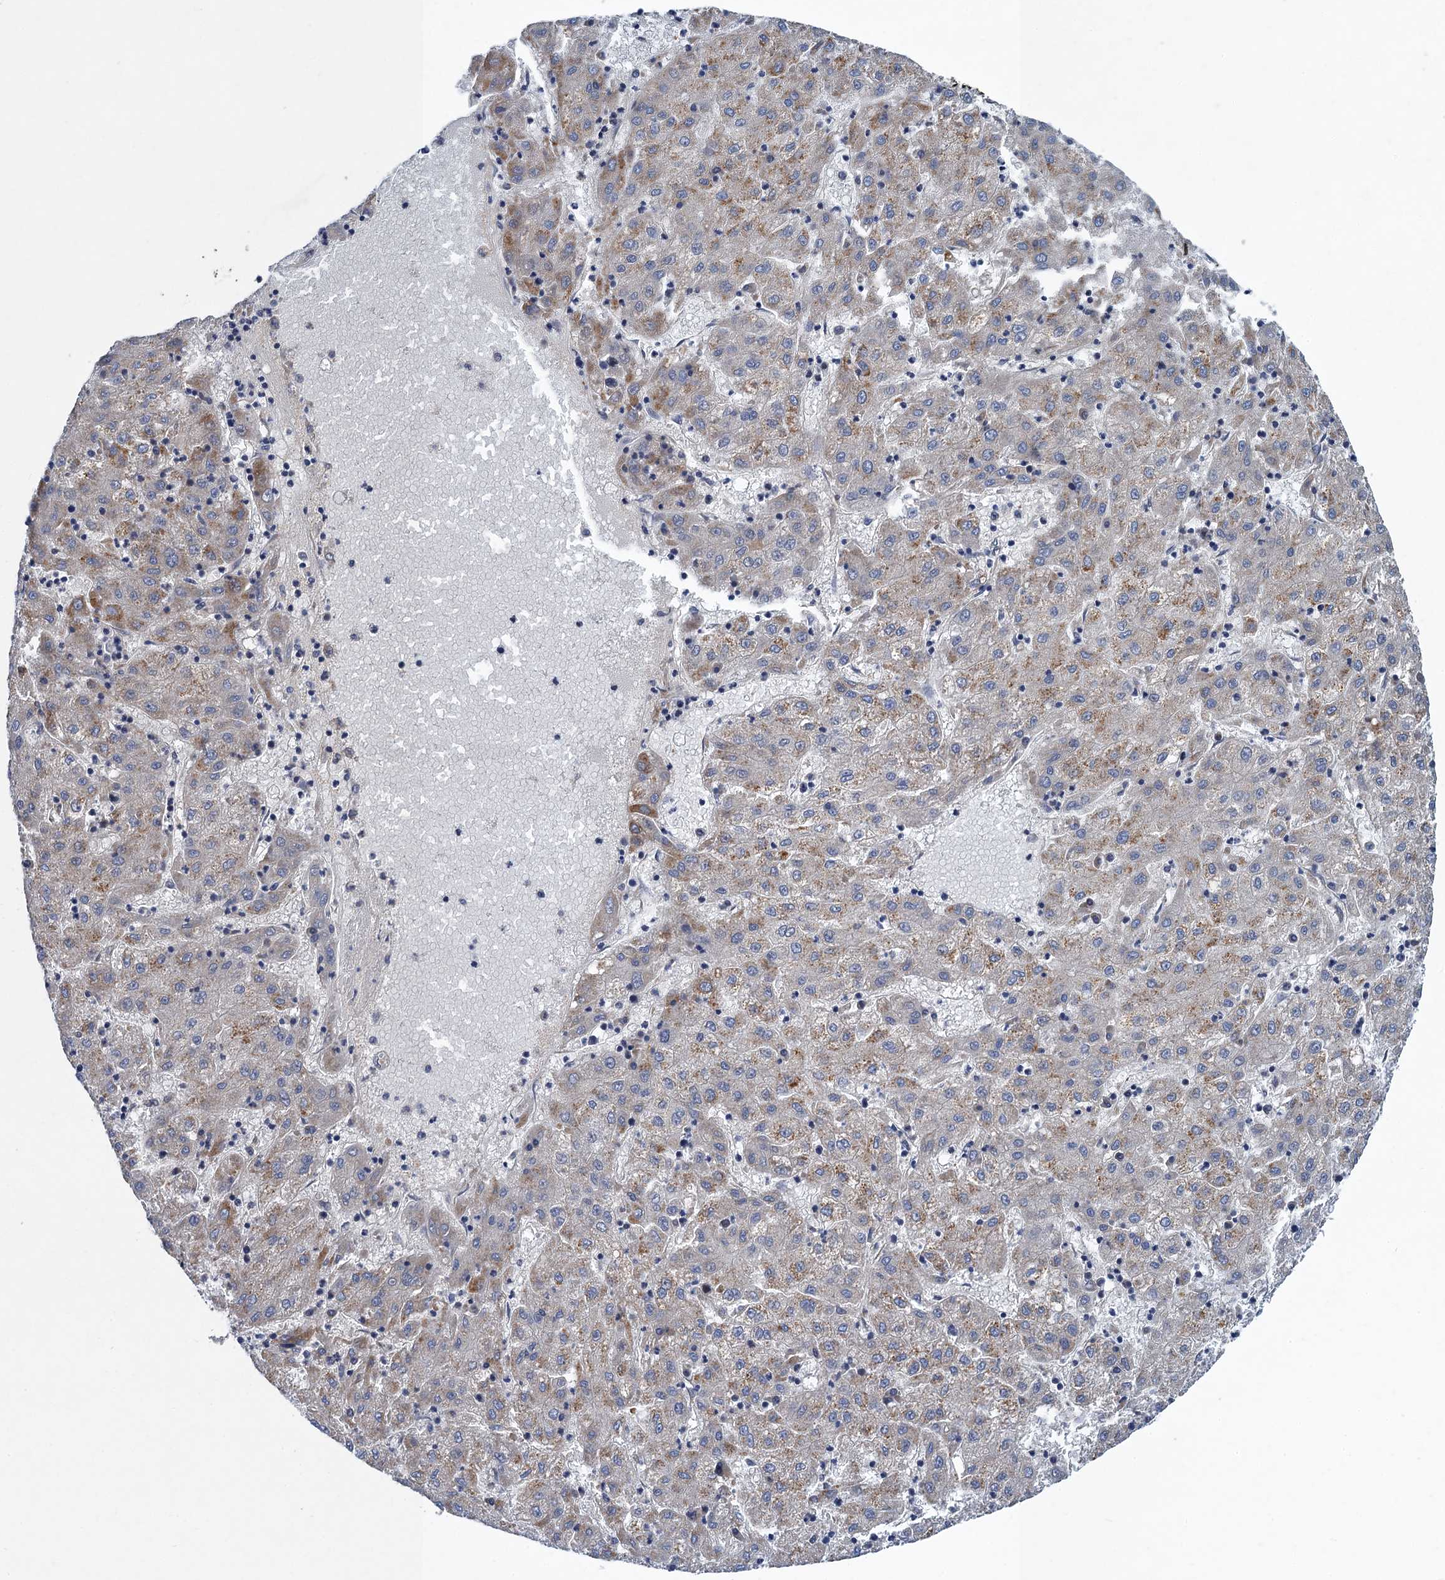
{"staining": {"intensity": "weak", "quantity": "<25%", "location": "cytoplasmic/membranous"}, "tissue": "liver cancer", "cell_type": "Tumor cells", "image_type": "cancer", "snomed": [{"axis": "morphology", "description": "Carcinoma, Hepatocellular, NOS"}, {"axis": "topography", "description": "Liver"}], "caption": "High power microscopy image of an IHC histopathology image of liver hepatocellular carcinoma, revealing no significant positivity in tumor cells.", "gene": "PJA2", "patient": {"sex": "male", "age": 72}}